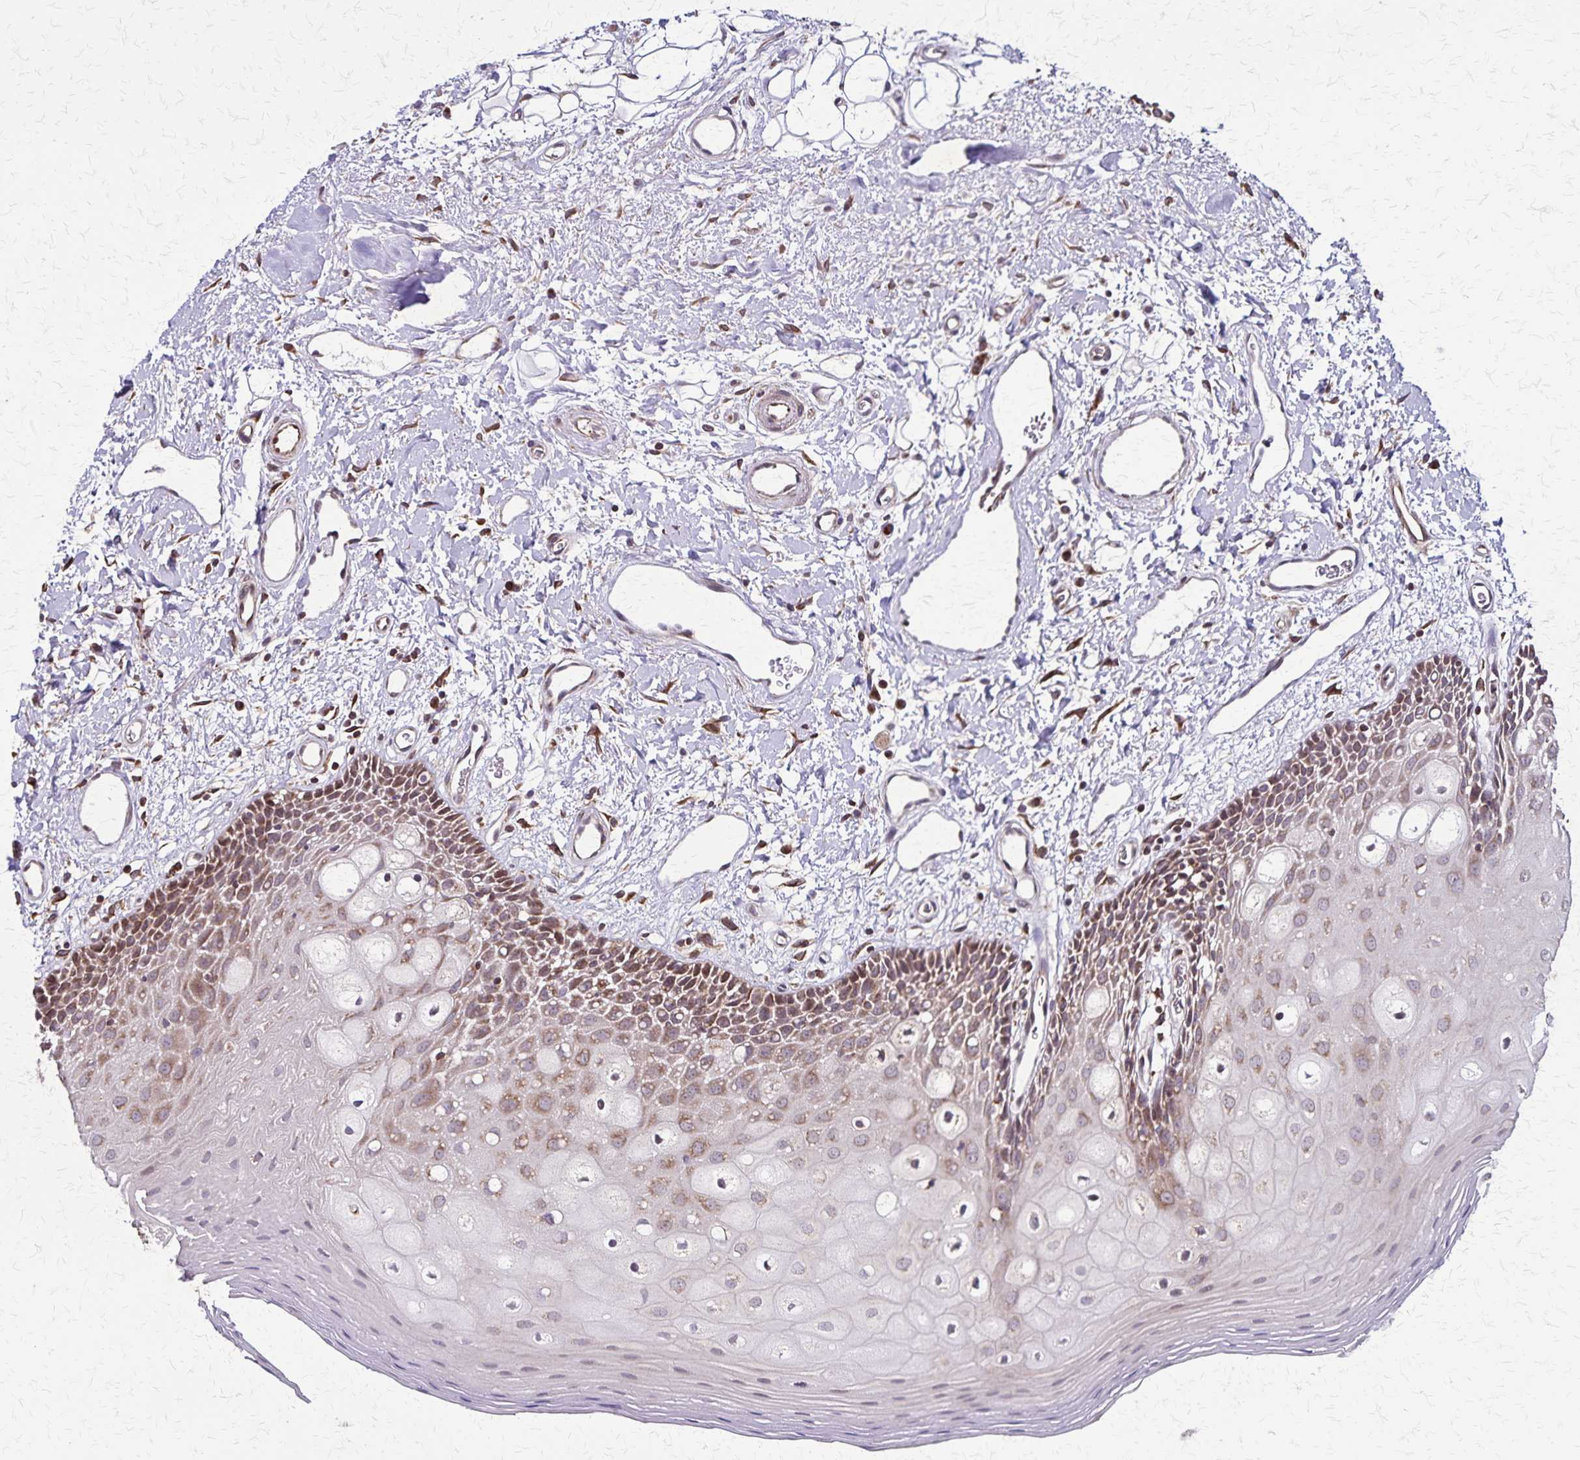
{"staining": {"intensity": "moderate", "quantity": "25%-75%", "location": "cytoplasmic/membranous"}, "tissue": "oral mucosa", "cell_type": "Squamous epithelial cells", "image_type": "normal", "snomed": [{"axis": "morphology", "description": "Normal tissue, NOS"}, {"axis": "topography", "description": "Oral tissue"}], "caption": "This micrograph demonstrates immunohistochemistry staining of normal human oral mucosa, with medium moderate cytoplasmic/membranous expression in about 25%-75% of squamous epithelial cells.", "gene": "NFS1", "patient": {"sex": "female", "age": 43}}